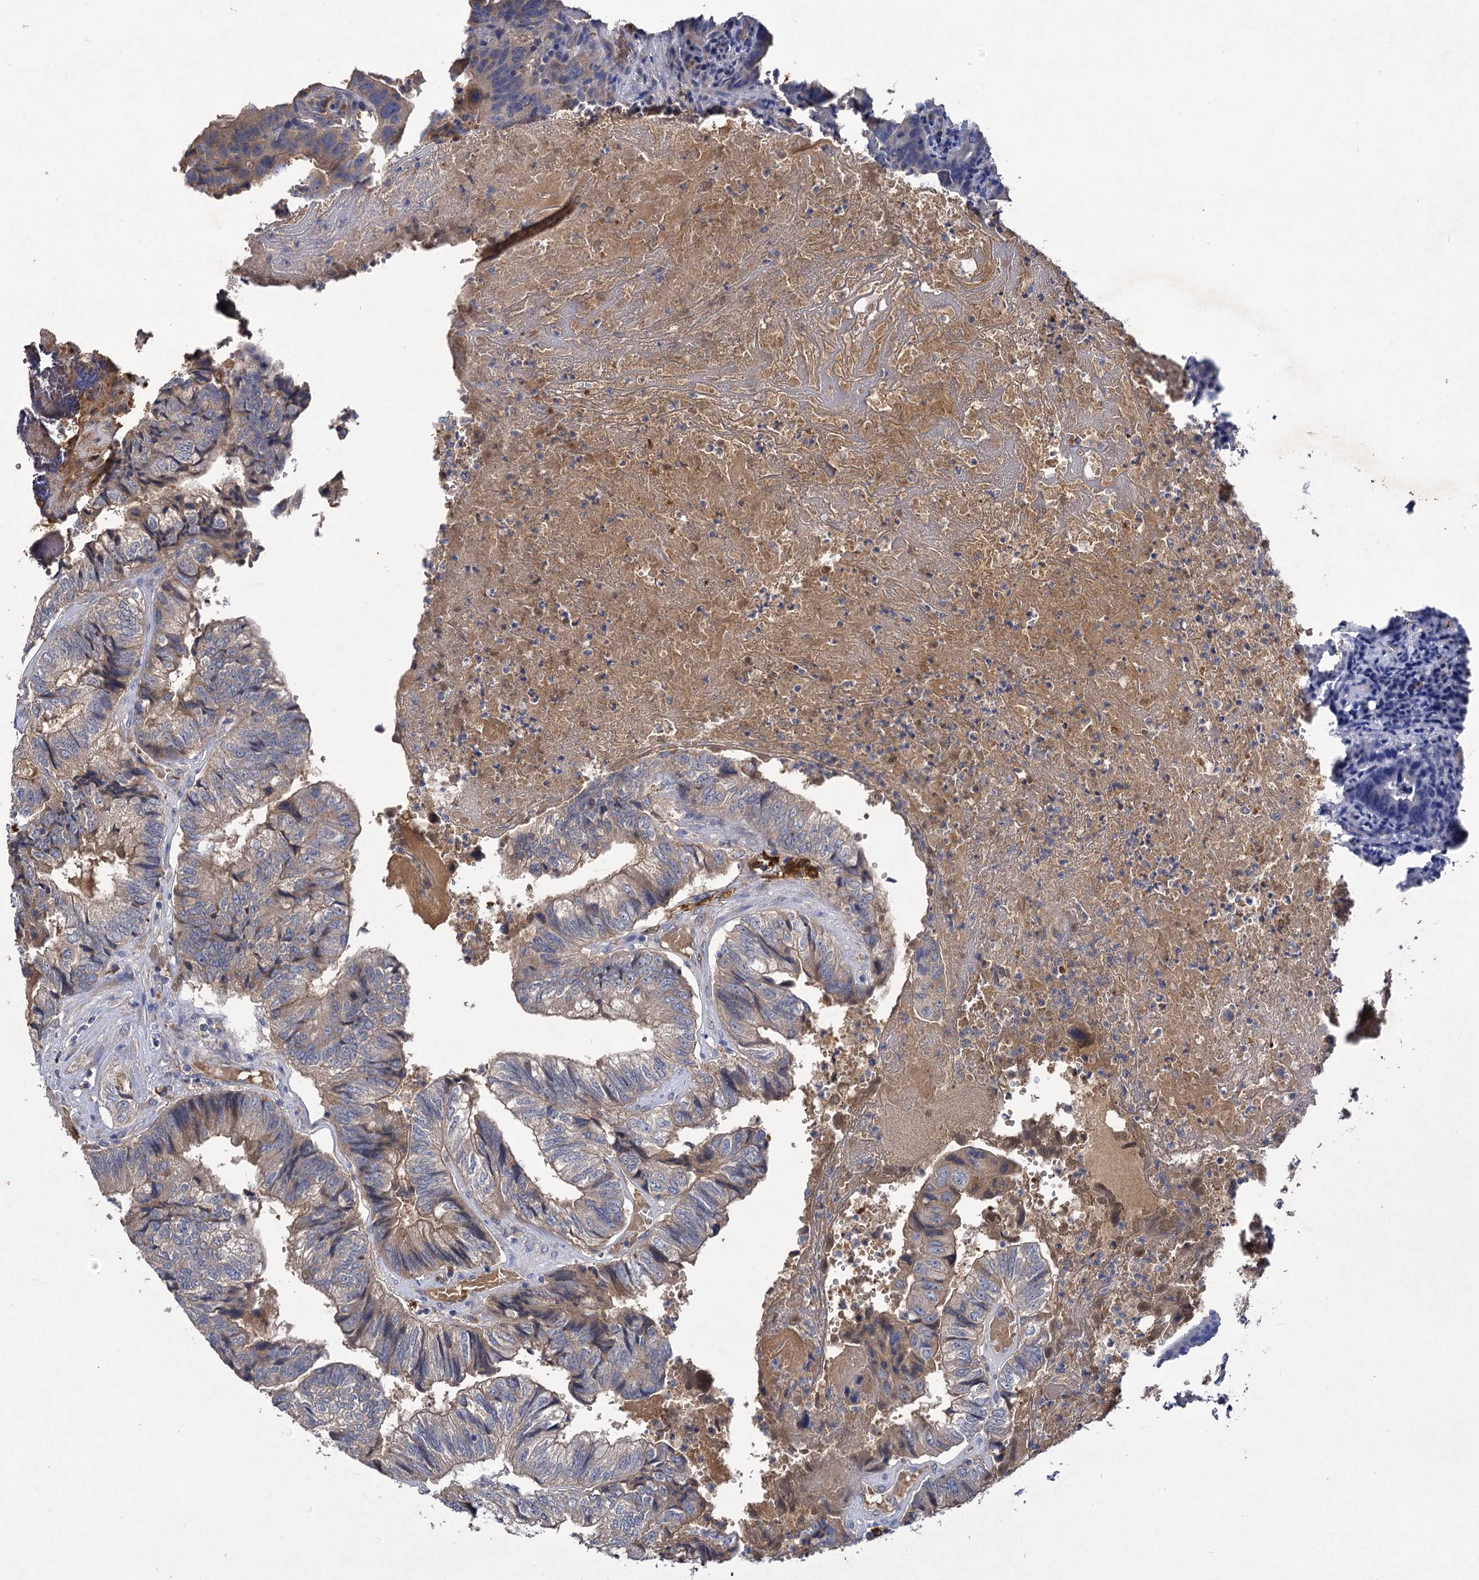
{"staining": {"intensity": "weak", "quantity": "<25%", "location": "cytoplasmic/membranous"}, "tissue": "colorectal cancer", "cell_type": "Tumor cells", "image_type": "cancer", "snomed": [{"axis": "morphology", "description": "Adenocarcinoma, NOS"}, {"axis": "topography", "description": "Colon"}], "caption": "Immunohistochemical staining of human colorectal adenocarcinoma displays no significant positivity in tumor cells.", "gene": "USP50", "patient": {"sex": "female", "age": 67}}